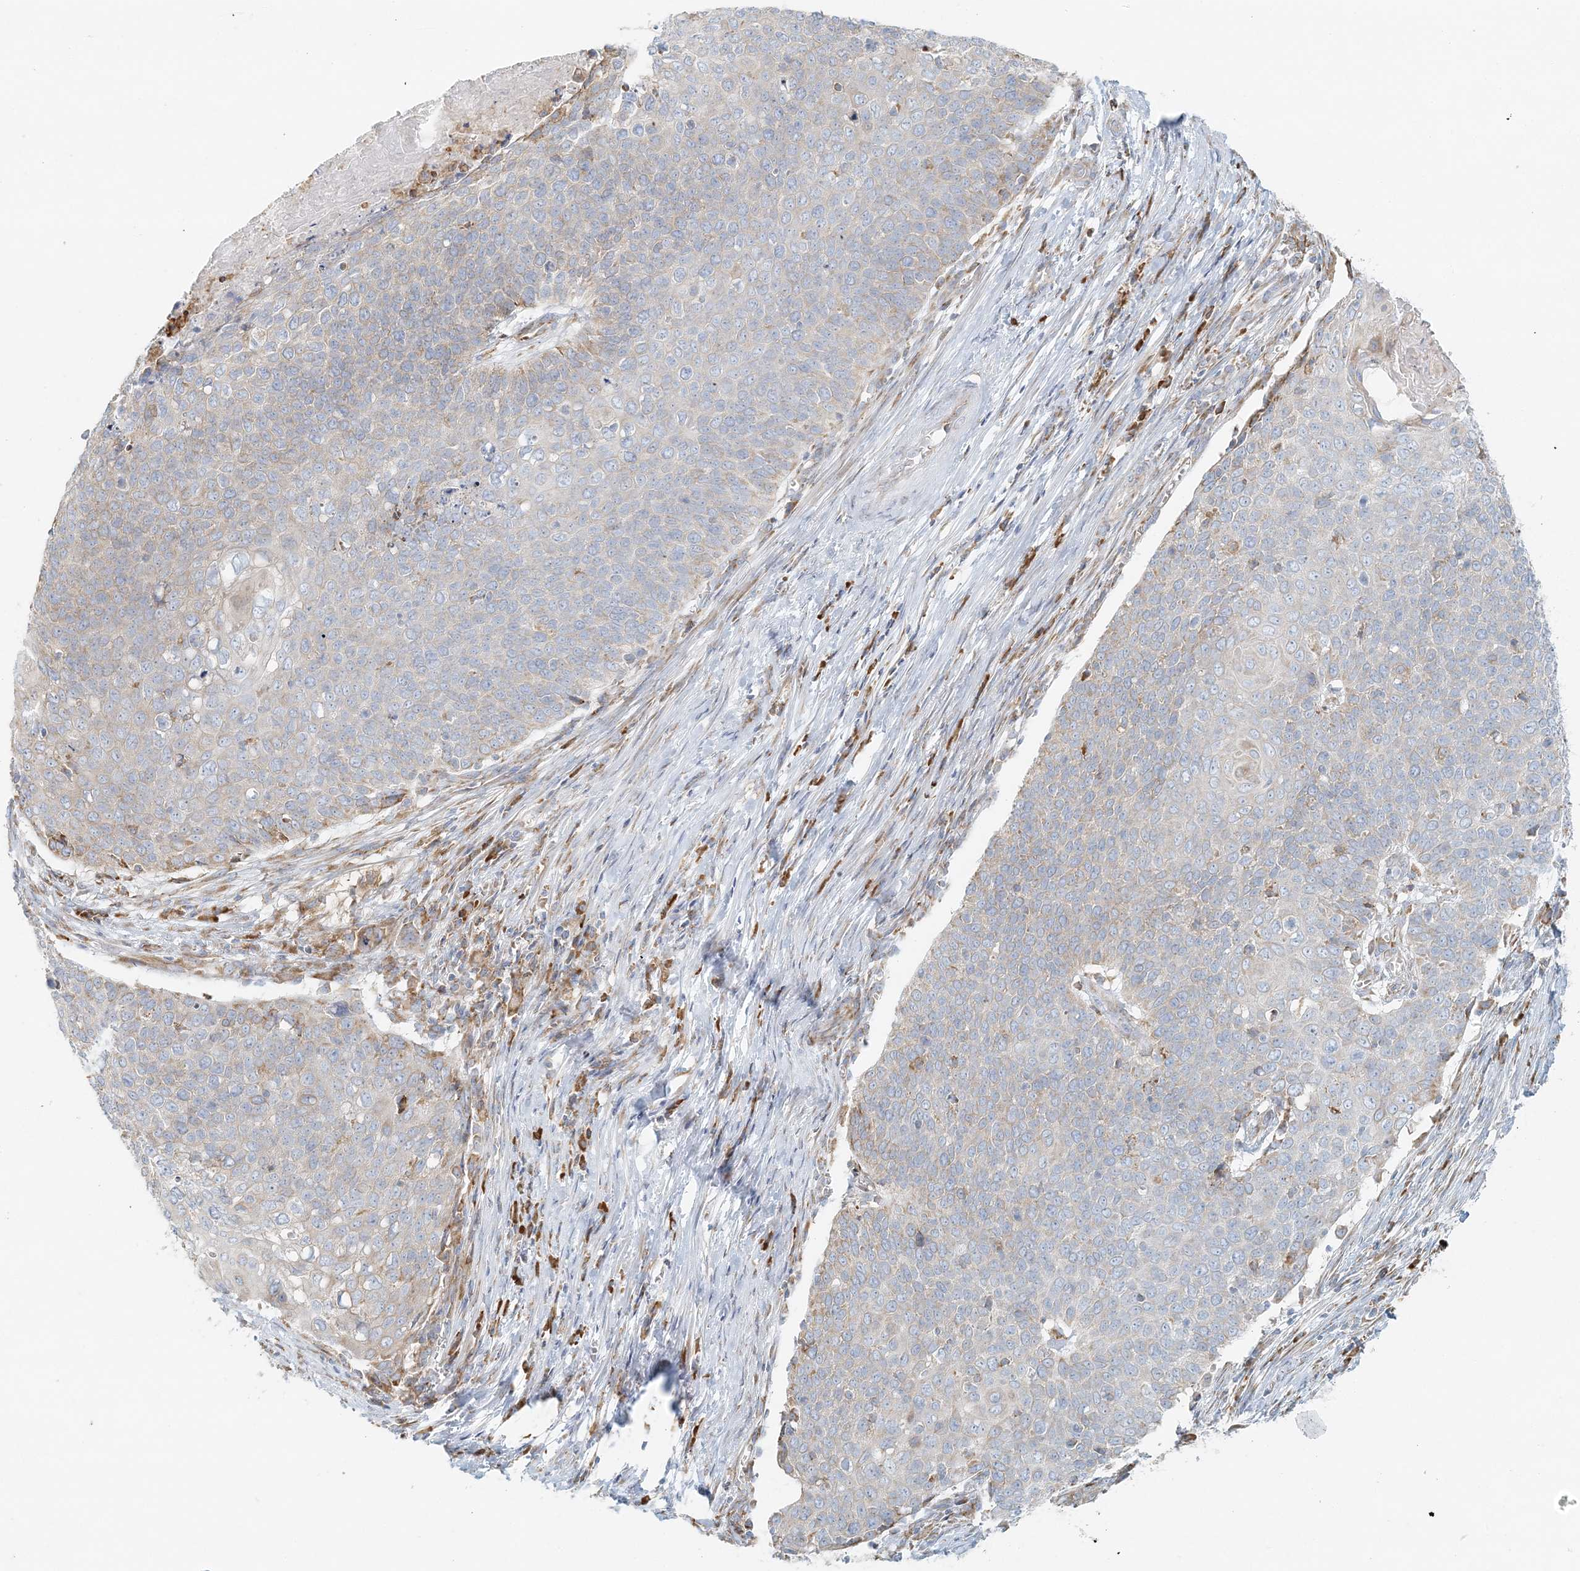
{"staining": {"intensity": "weak", "quantity": "<25%", "location": "cytoplasmic/membranous"}, "tissue": "cervical cancer", "cell_type": "Tumor cells", "image_type": "cancer", "snomed": [{"axis": "morphology", "description": "Squamous cell carcinoma, NOS"}, {"axis": "topography", "description": "Cervix"}], "caption": "IHC image of human cervical squamous cell carcinoma stained for a protein (brown), which exhibits no positivity in tumor cells.", "gene": "STK11IP", "patient": {"sex": "female", "age": 39}}